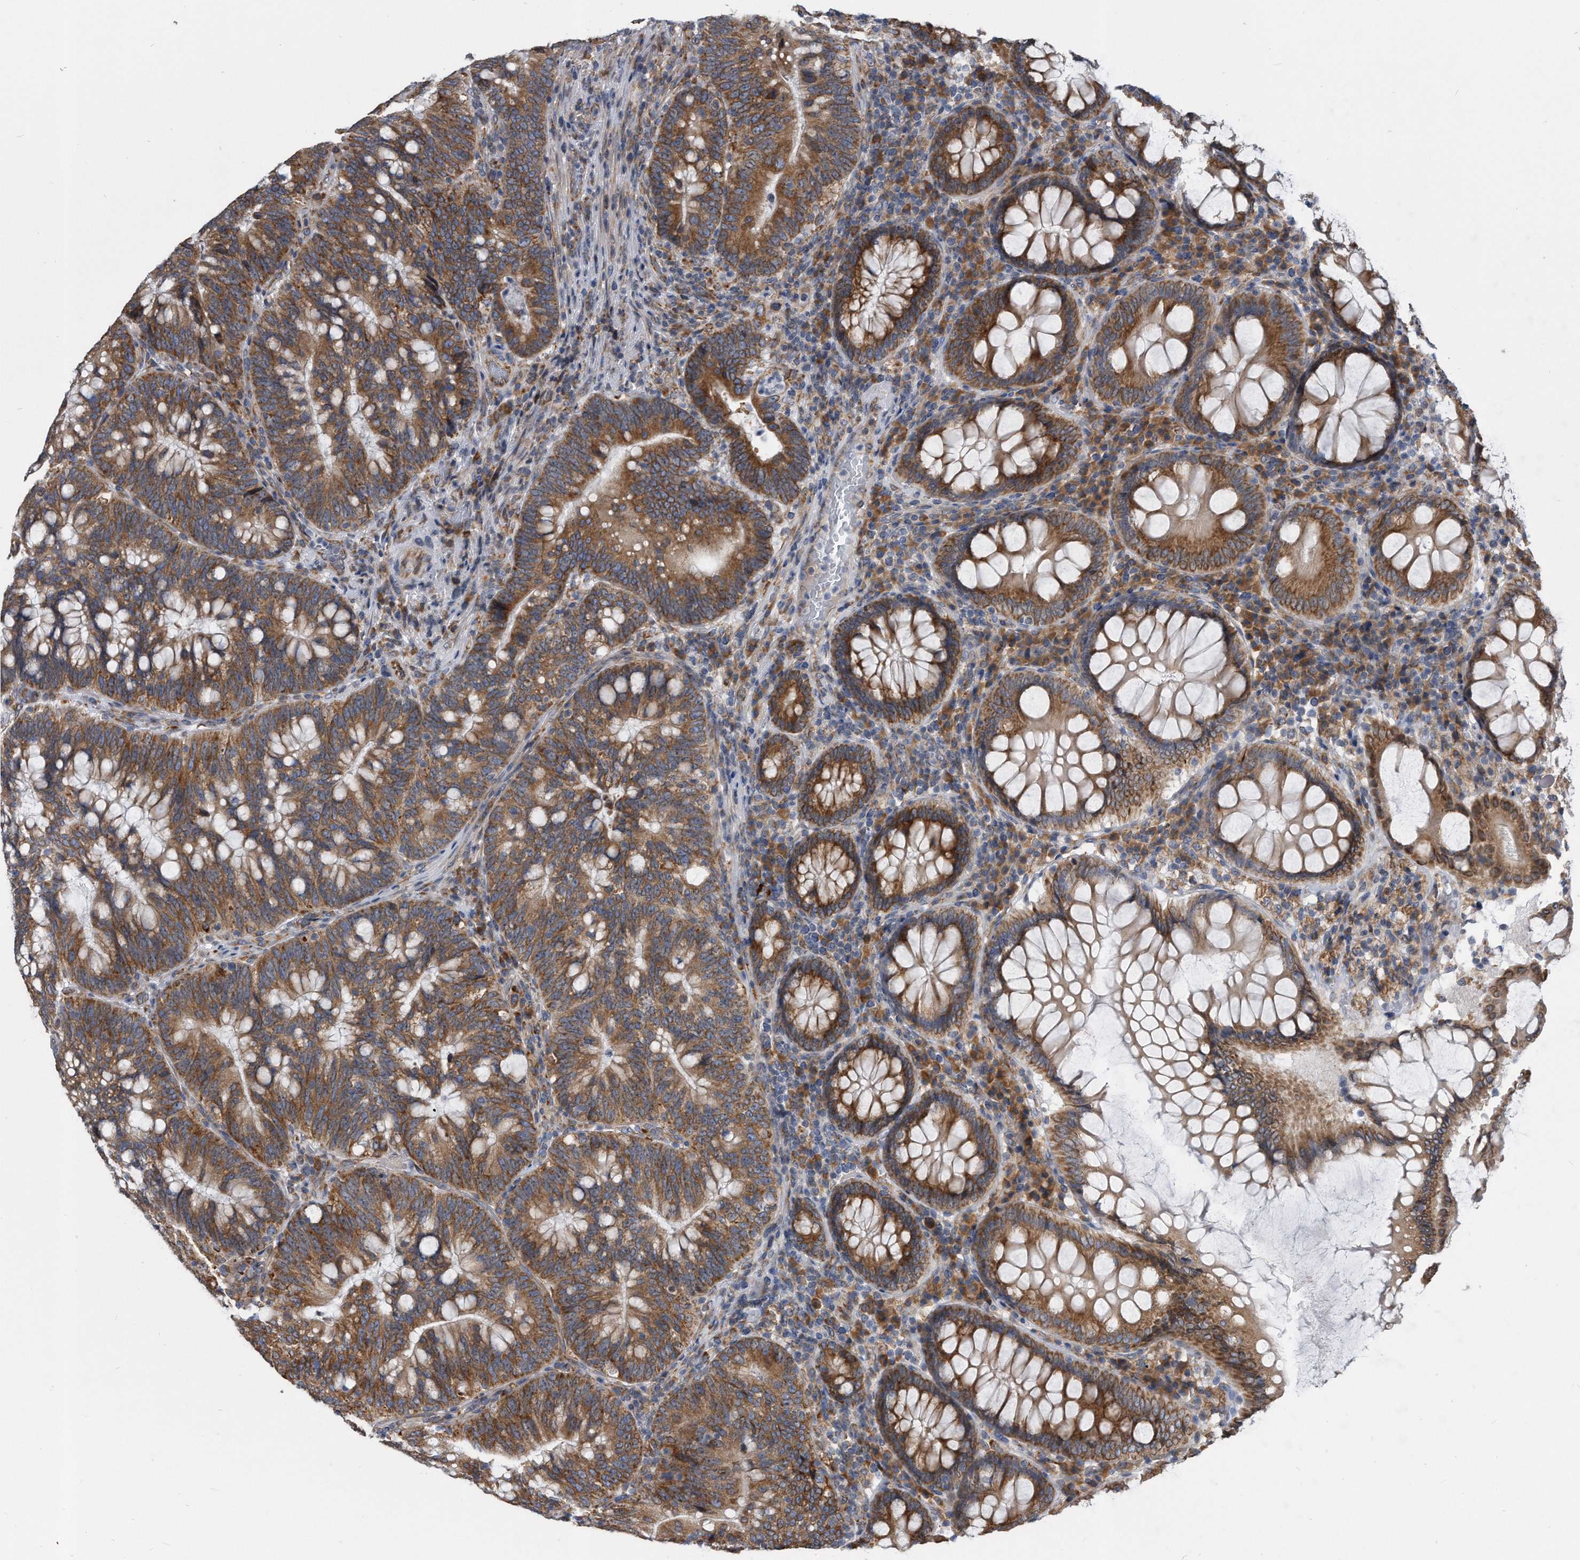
{"staining": {"intensity": "strong", "quantity": ">75%", "location": "cytoplasmic/membranous"}, "tissue": "colorectal cancer", "cell_type": "Tumor cells", "image_type": "cancer", "snomed": [{"axis": "morphology", "description": "Adenocarcinoma, NOS"}, {"axis": "topography", "description": "Colon"}], "caption": "There is high levels of strong cytoplasmic/membranous expression in tumor cells of colorectal cancer, as demonstrated by immunohistochemical staining (brown color).", "gene": "CCDC47", "patient": {"sex": "female", "age": 66}}